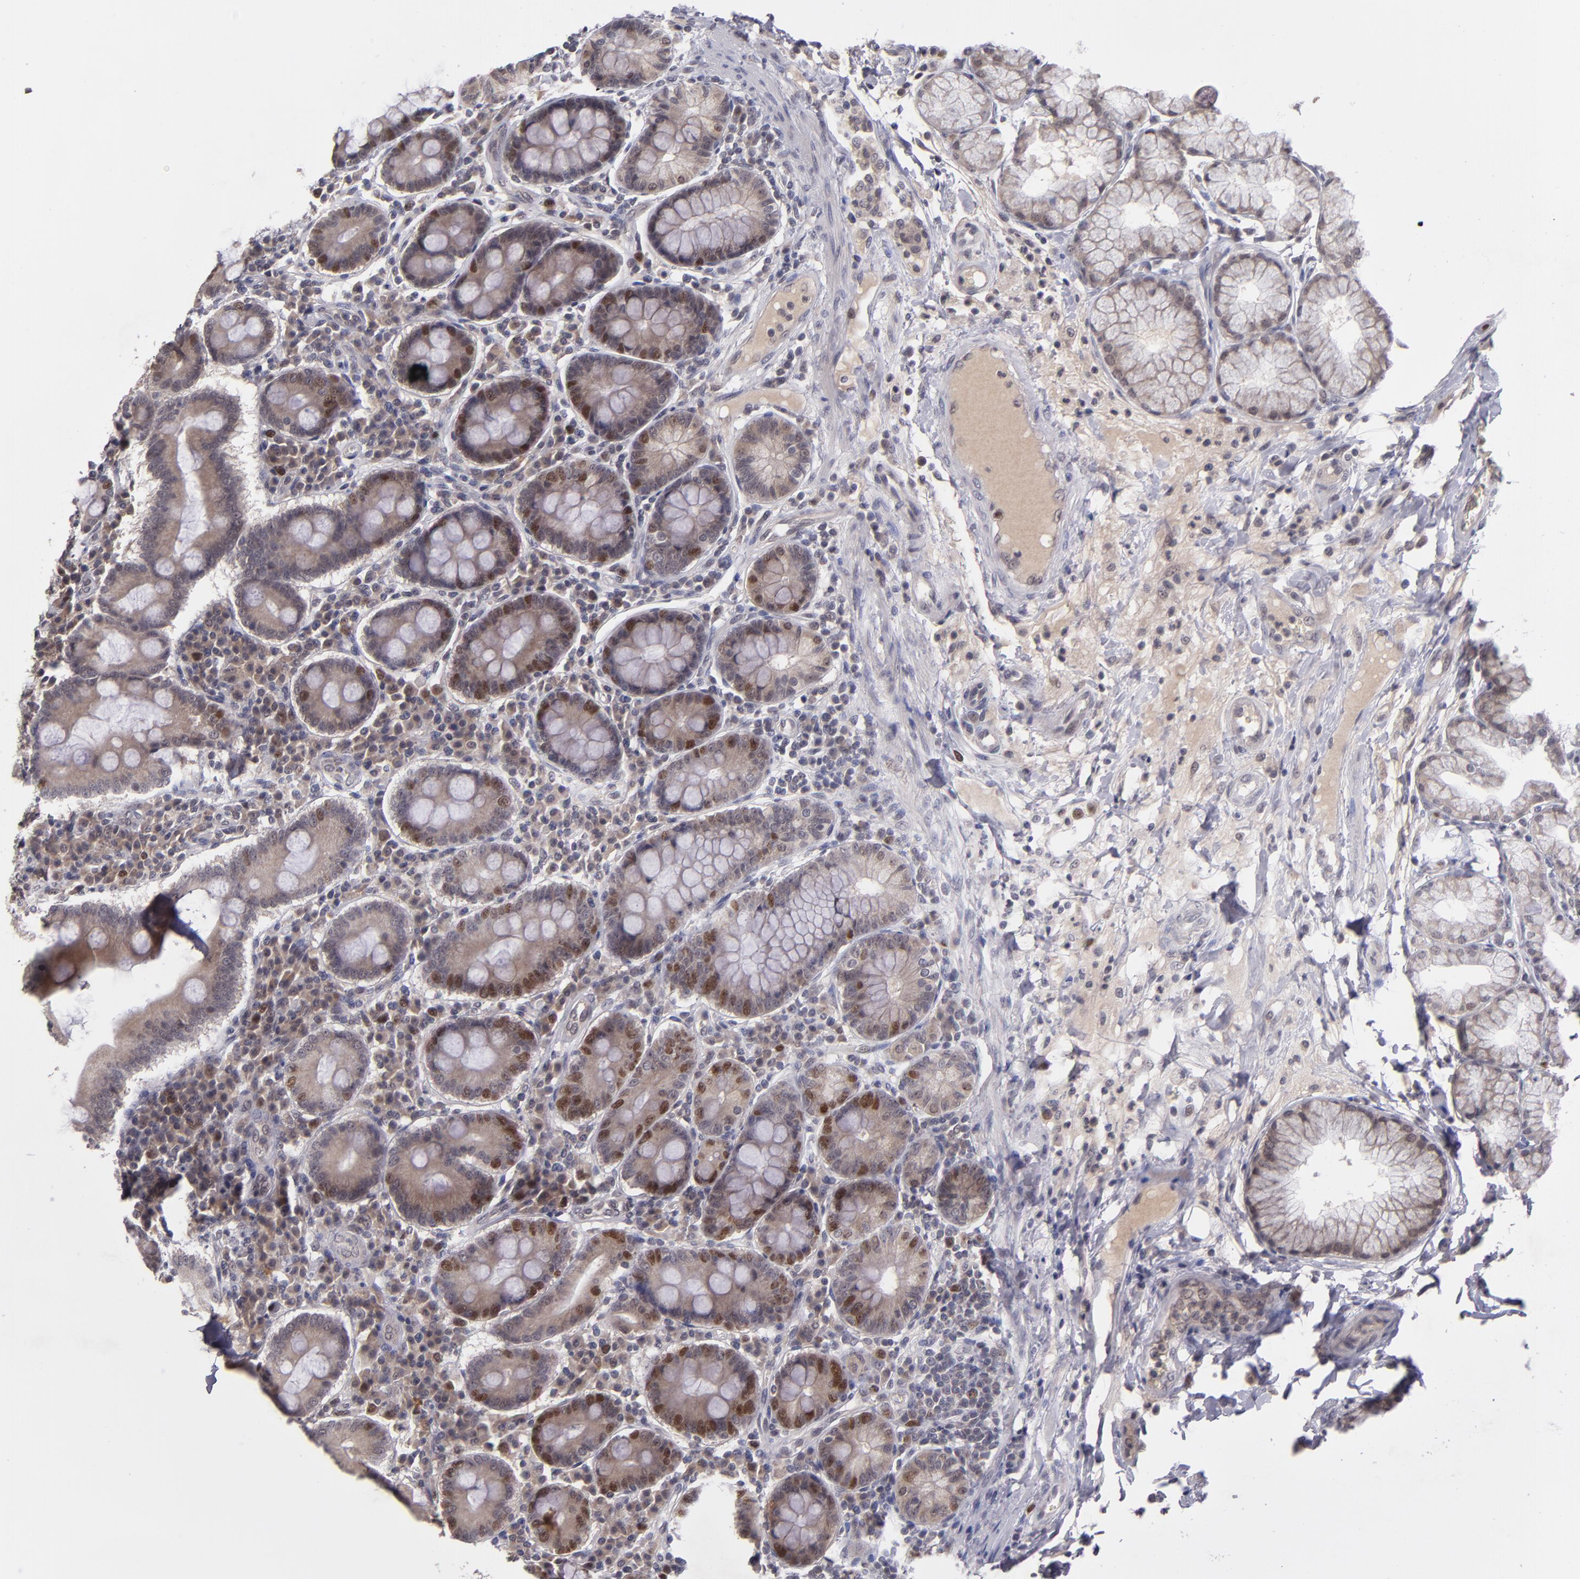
{"staining": {"intensity": "strong", "quantity": "<25%", "location": "cytoplasmic/membranous,nuclear"}, "tissue": "duodenum", "cell_type": "Glandular cells", "image_type": "normal", "snomed": [{"axis": "morphology", "description": "Normal tissue, NOS"}, {"axis": "topography", "description": "Duodenum"}], "caption": "Immunohistochemical staining of unremarkable duodenum reveals medium levels of strong cytoplasmic/membranous,nuclear expression in about <25% of glandular cells. (Stains: DAB in brown, nuclei in blue, Microscopy: brightfield microscopy at high magnification).", "gene": "CDC7", "patient": {"sex": "male", "age": 50}}